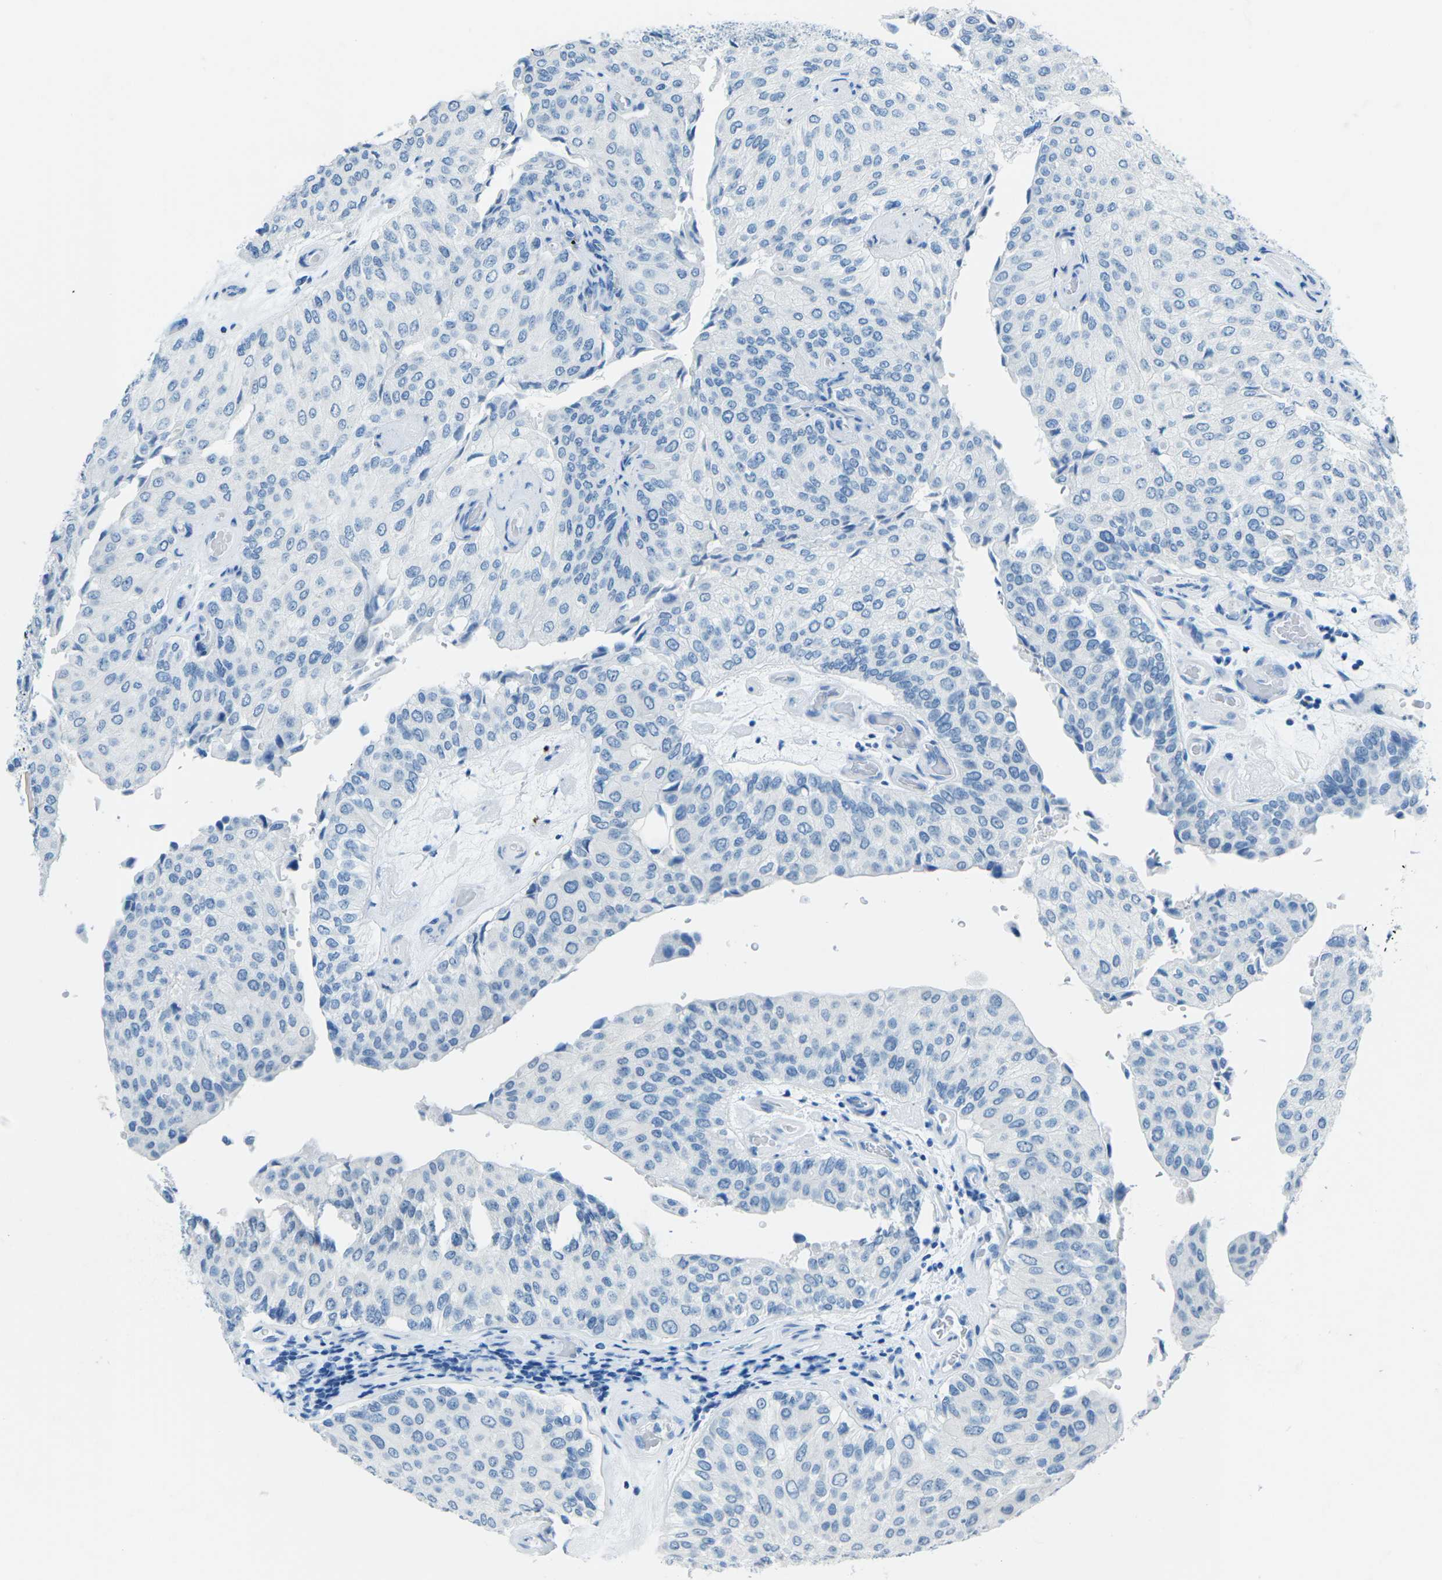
{"staining": {"intensity": "negative", "quantity": "none", "location": "none"}, "tissue": "urothelial cancer", "cell_type": "Tumor cells", "image_type": "cancer", "snomed": [{"axis": "morphology", "description": "Urothelial carcinoma, High grade"}, {"axis": "topography", "description": "Kidney"}, {"axis": "topography", "description": "Urinary bladder"}], "caption": "Immunohistochemistry (IHC) of urothelial cancer exhibits no positivity in tumor cells.", "gene": "MYH8", "patient": {"sex": "male", "age": 77}}